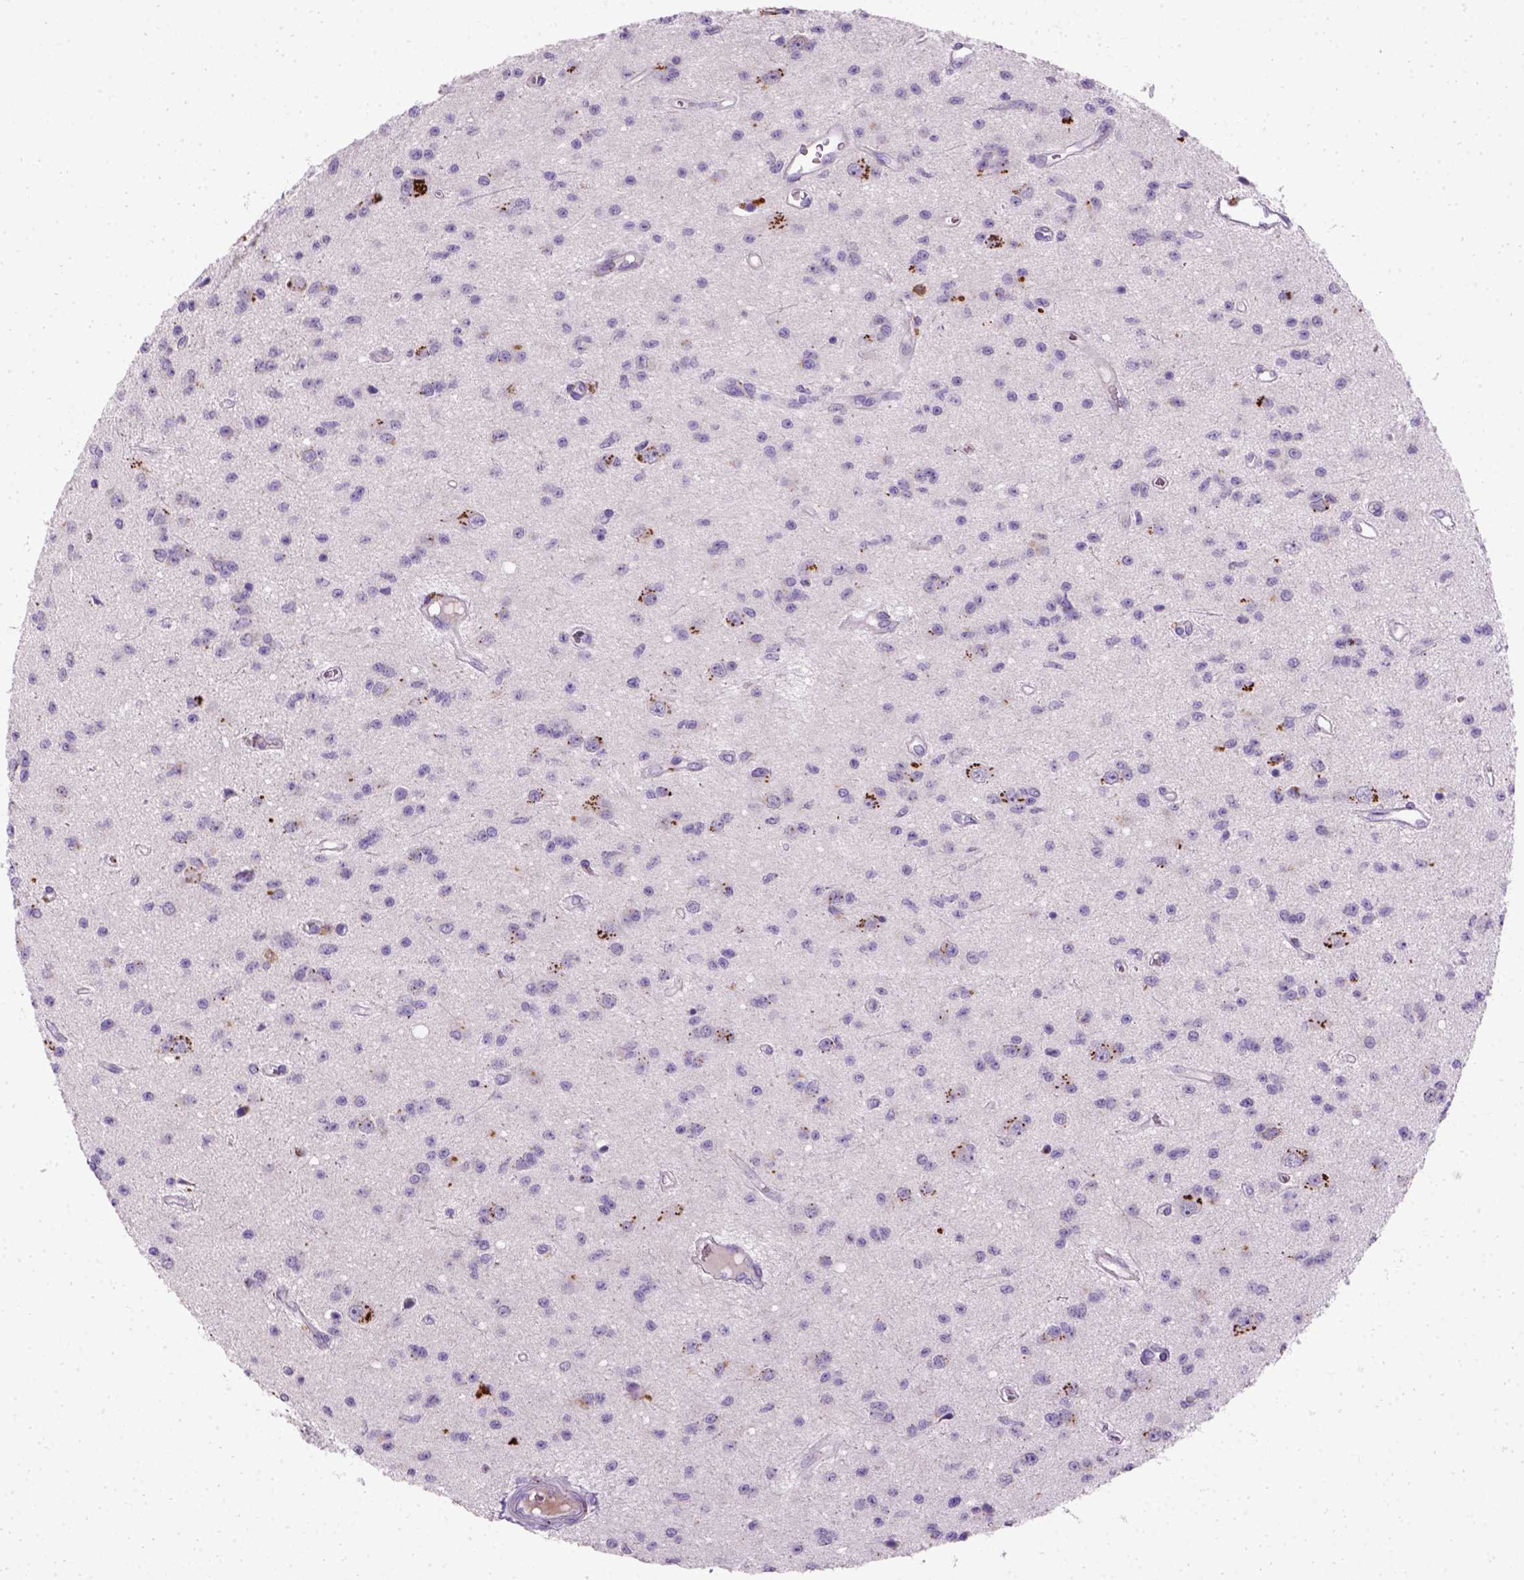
{"staining": {"intensity": "negative", "quantity": "none", "location": "none"}, "tissue": "glioma", "cell_type": "Tumor cells", "image_type": "cancer", "snomed": [{"axis": "morphology", "description": "Glioma, malignant, Low grade"}, {"axis": "topography", "description": "Brain"}], "caption": "The histopathology image shows no significant staining in tumor cells of malignant glioma (low-grade).", "gene": "CD3E", "patient": {"sex": "female", "age": 45}}